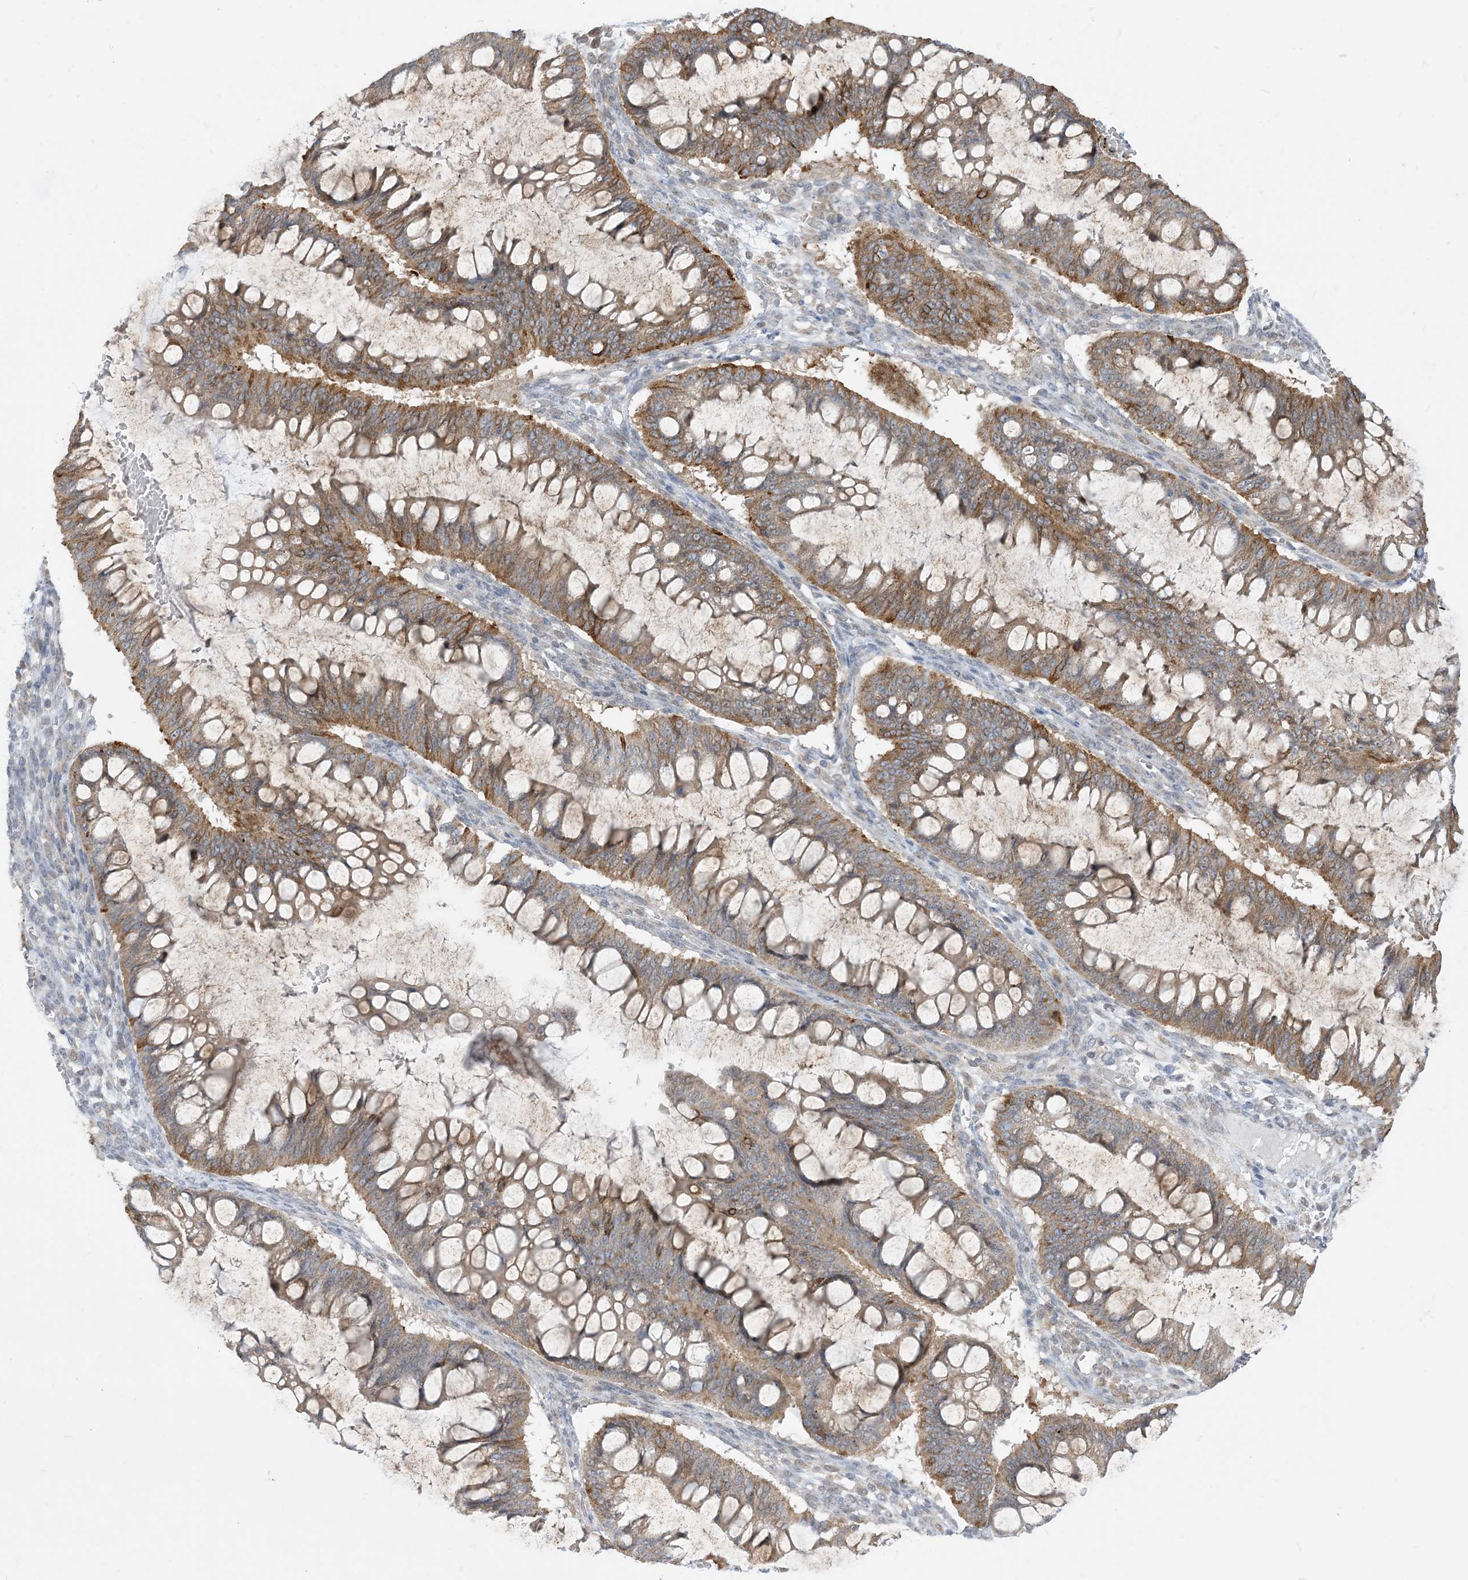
{"staining": {"intensity": "moderate", "quantity": ">75%", "location": "cytoplasmic/membranous"}, "tissue": "ovarian cancer", "cell_type": "Tumor cells", "image_type": "cancer", "snomed": [{"axis": "morphology", "description": "Cystadenocarcinoma, mucinous, NOS"}, {"axis": "topography", "description": "Ovary"}], "caption": "The photomicrograph shows immunohistochemical staining of ovarian cancer (mucinous cystadenocarcinoma). There is moderate cytoplasmic/membranous positivity is present in about >75% of tumor cells.", "gene": "CASP4", "patient": {"sex": "female", "age": 73}}